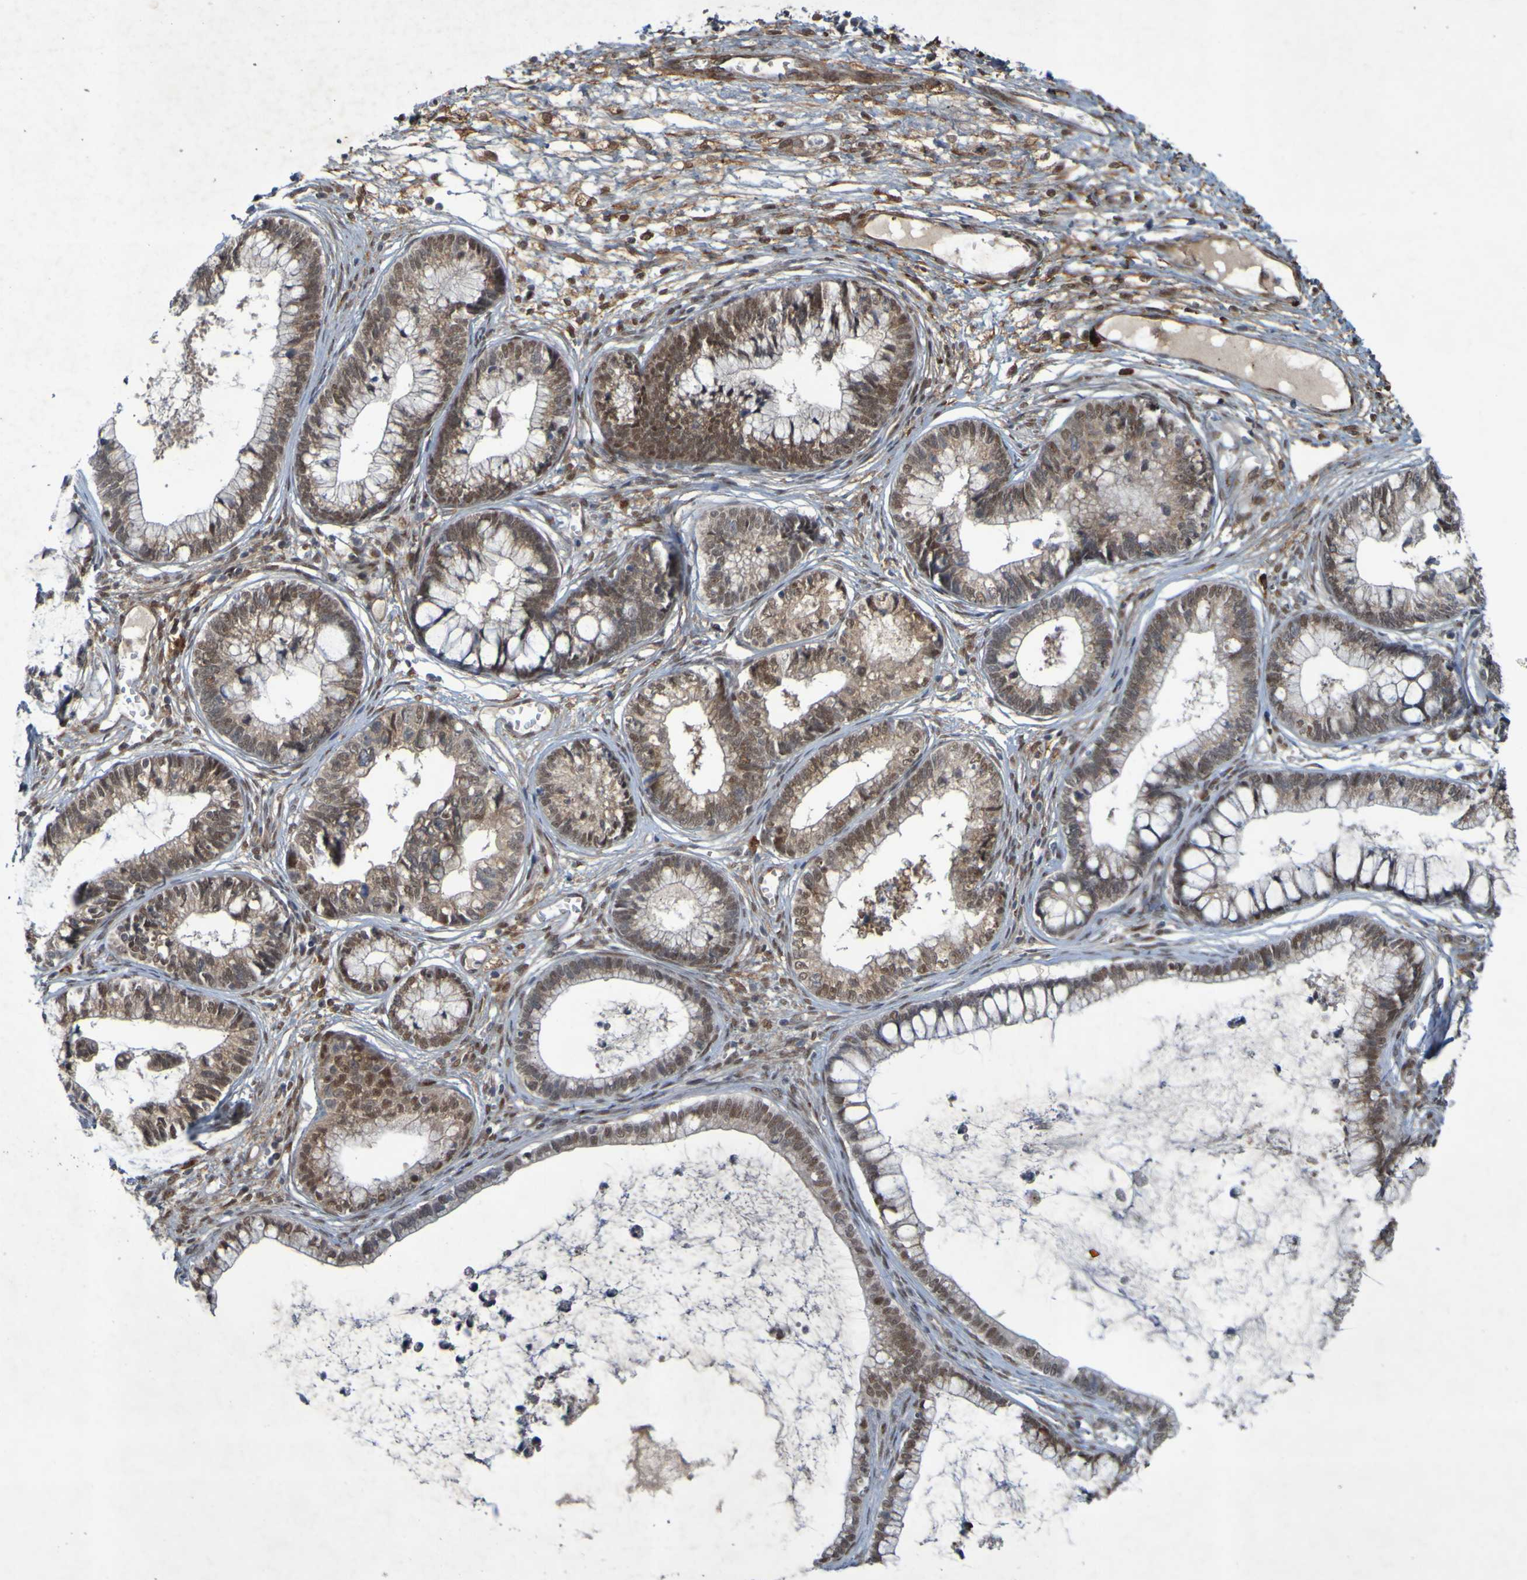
{"staining": {"intensity": "moderate", "quantity": ">75%", "location": "nuclear"}, "tissue": "cervical cancer", "cell_type": "Tumor cells", "image_type": "cancer", "snomed": [{"axis": "morphology", "description": "Adenocarcinoma, NOS"}, {"axis": "topography", "description": "Cervix"}], "caption": "Adenocarcinoma (cervical) was stained to show a protein in brown. There is medium levels of moderate nuclear staining in approximately >75% of tumor cells. (Brightfield microscopy of DAB IHC at high magnification).", "gene": "MCPH1", "patient": {"sex": "female", "age": 44}}